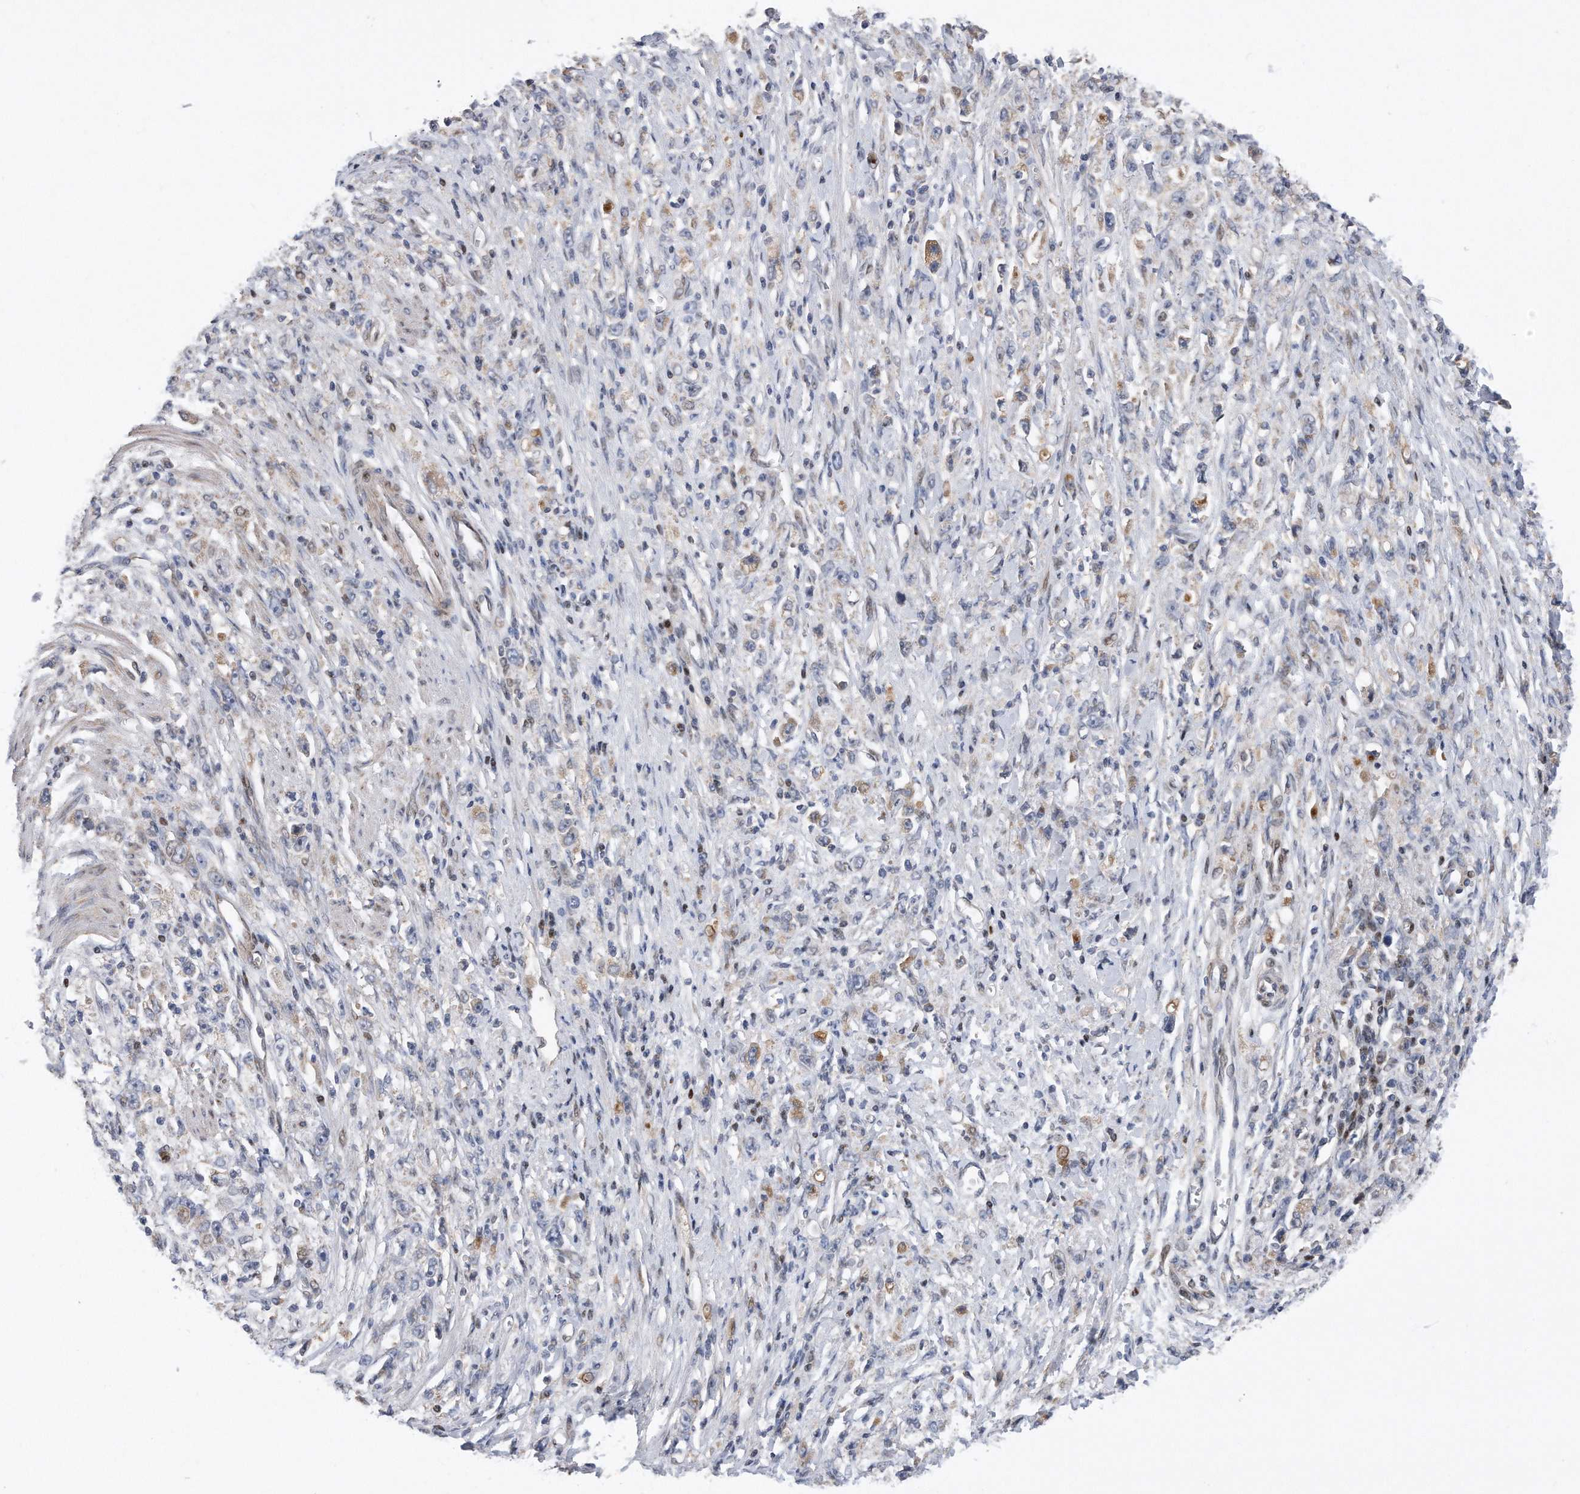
{"staining": {"intensity": "moderate", "quantity": "<25%", "location": "cytoplasmic/membranous"}, "tissue": "stomach cancer", "cell_type": "Tumor cells", "image_type": "cancer", "snomed": [{"axis": "morphology", "description": "Adenocarcinoma, NOS"}, {"axis": "topography", "description": "Stomach"}], "caption": "Stomach cancer stained with a protein marker reveals moderate staining in tumor cells.", "gene": "CDH12", "patient": {"sex": "female", "age": 59}}